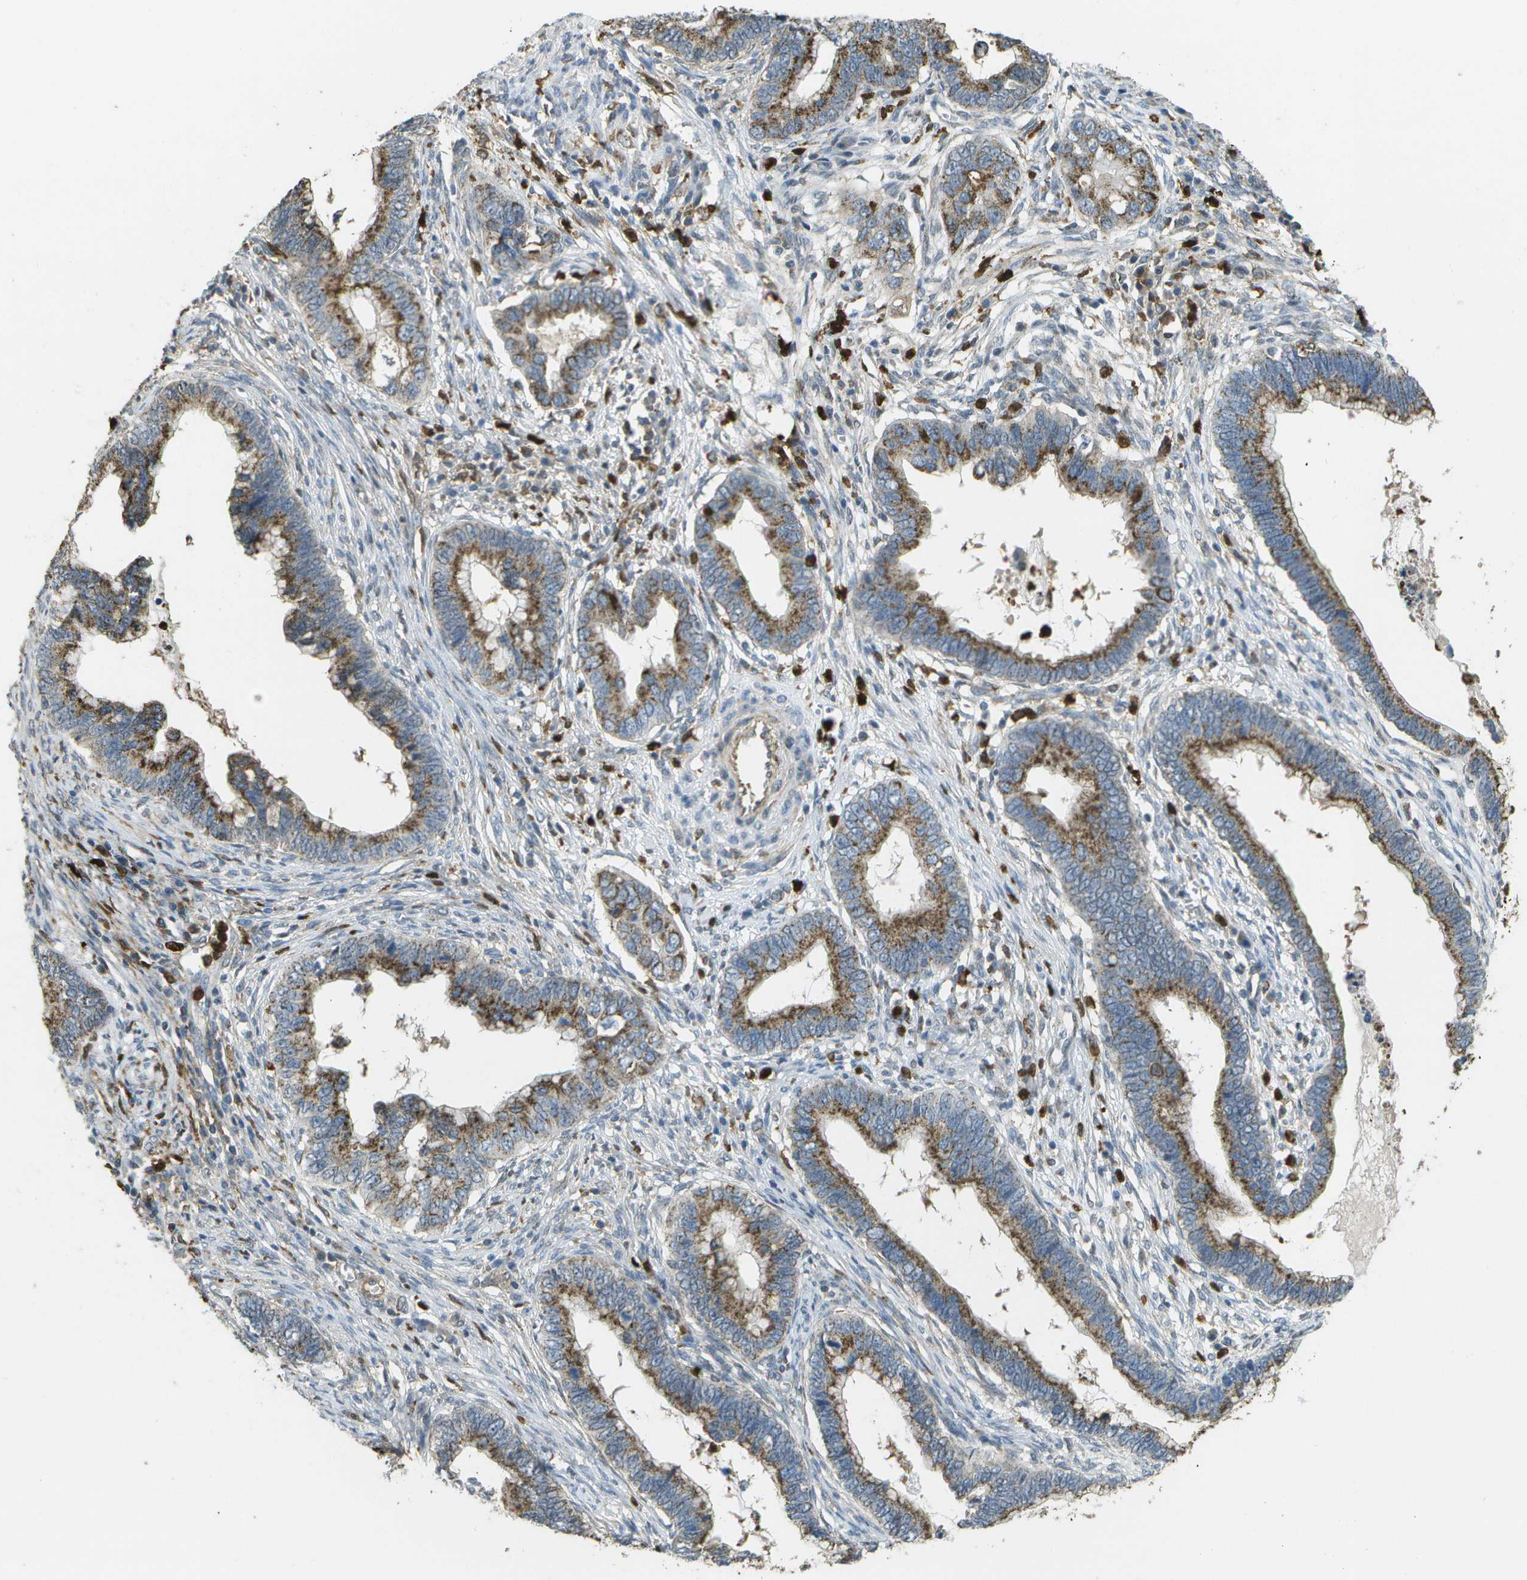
{"staining": {"intensity": "moderate", "quantity": ">75%", "location": "cytoplasmic/membranous"}, "tissue": "cervical cancer", "cell_type": "Tumor cells", "image_type": "cancer", "snomed": [{"axis": "morphology", "description": "Adenocarcinoma, NOS"}, {"axis": "topography", "description": "Cervix"}], "caption": "The histopathology image demonstrates staining of cervical cancer (adenocarcinoma), revealing moderate cytoplasmic/membranous protein expression (brown color) within tumor cells.", "gene": "CACHD1", "patient": {"sex": "female", "age": 44}}